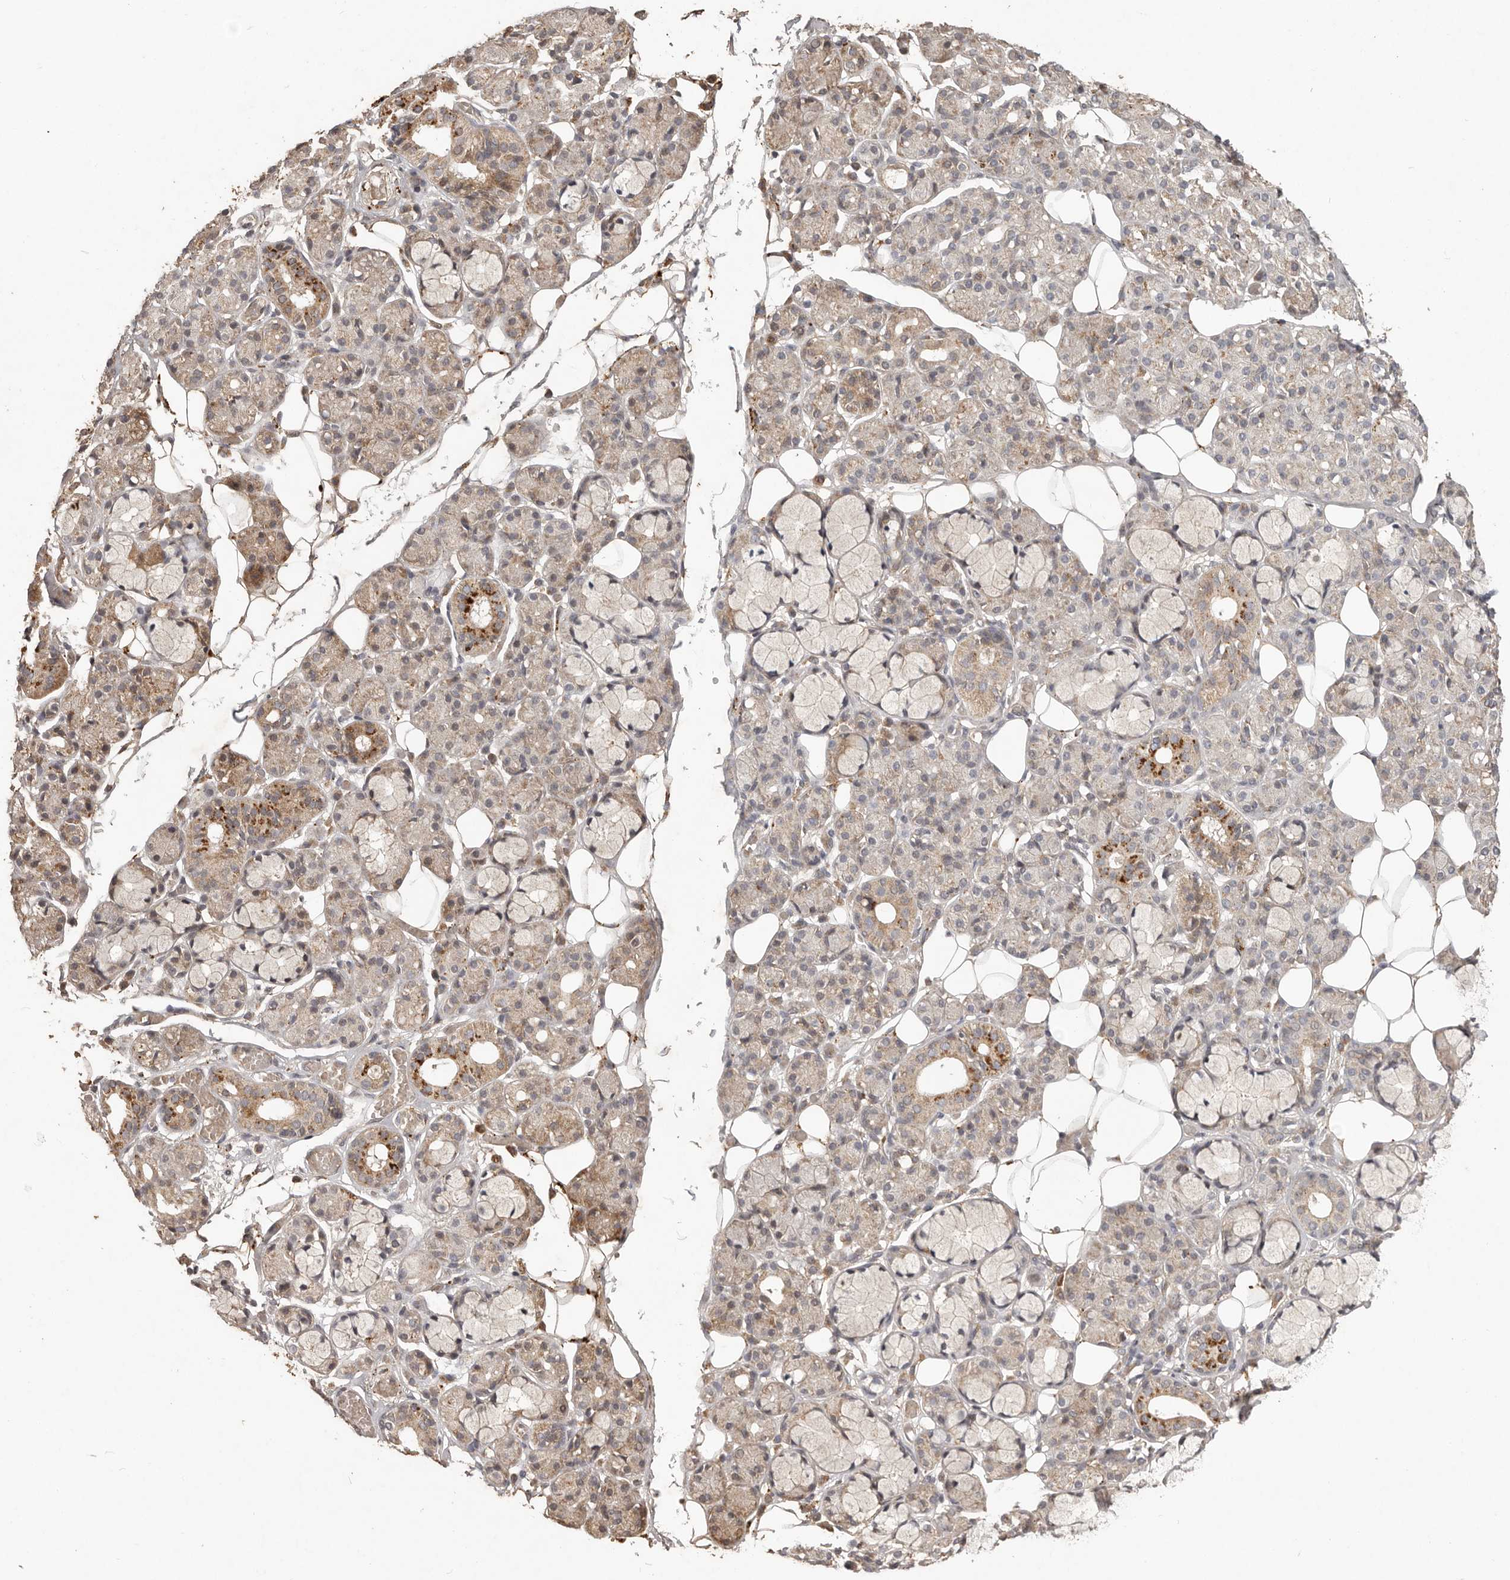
{"staining": {"intensity": "moderate", "quantity": "<25%", "location": "cytoplasmic/membranous"}, "tissue": "salivary gland", "cell_type": "Glandular cells", "image_type": "normal", "snomed": [{"axis": "morphology", "description": "Normal tissue, NOS"}, {"axis": "topography", "description": "Salivary gland"}], "caption": "Brown immunohistochemical staining in benign human salivary gland displays moderate cytoplasmic/membranous positivity in approximately <25% of glandular cells. The protein of interest is shown in brown color, while the nuclei are stained blue.", "gene": "PLOD2", "patient": {"sex": "male", "age": 63}}